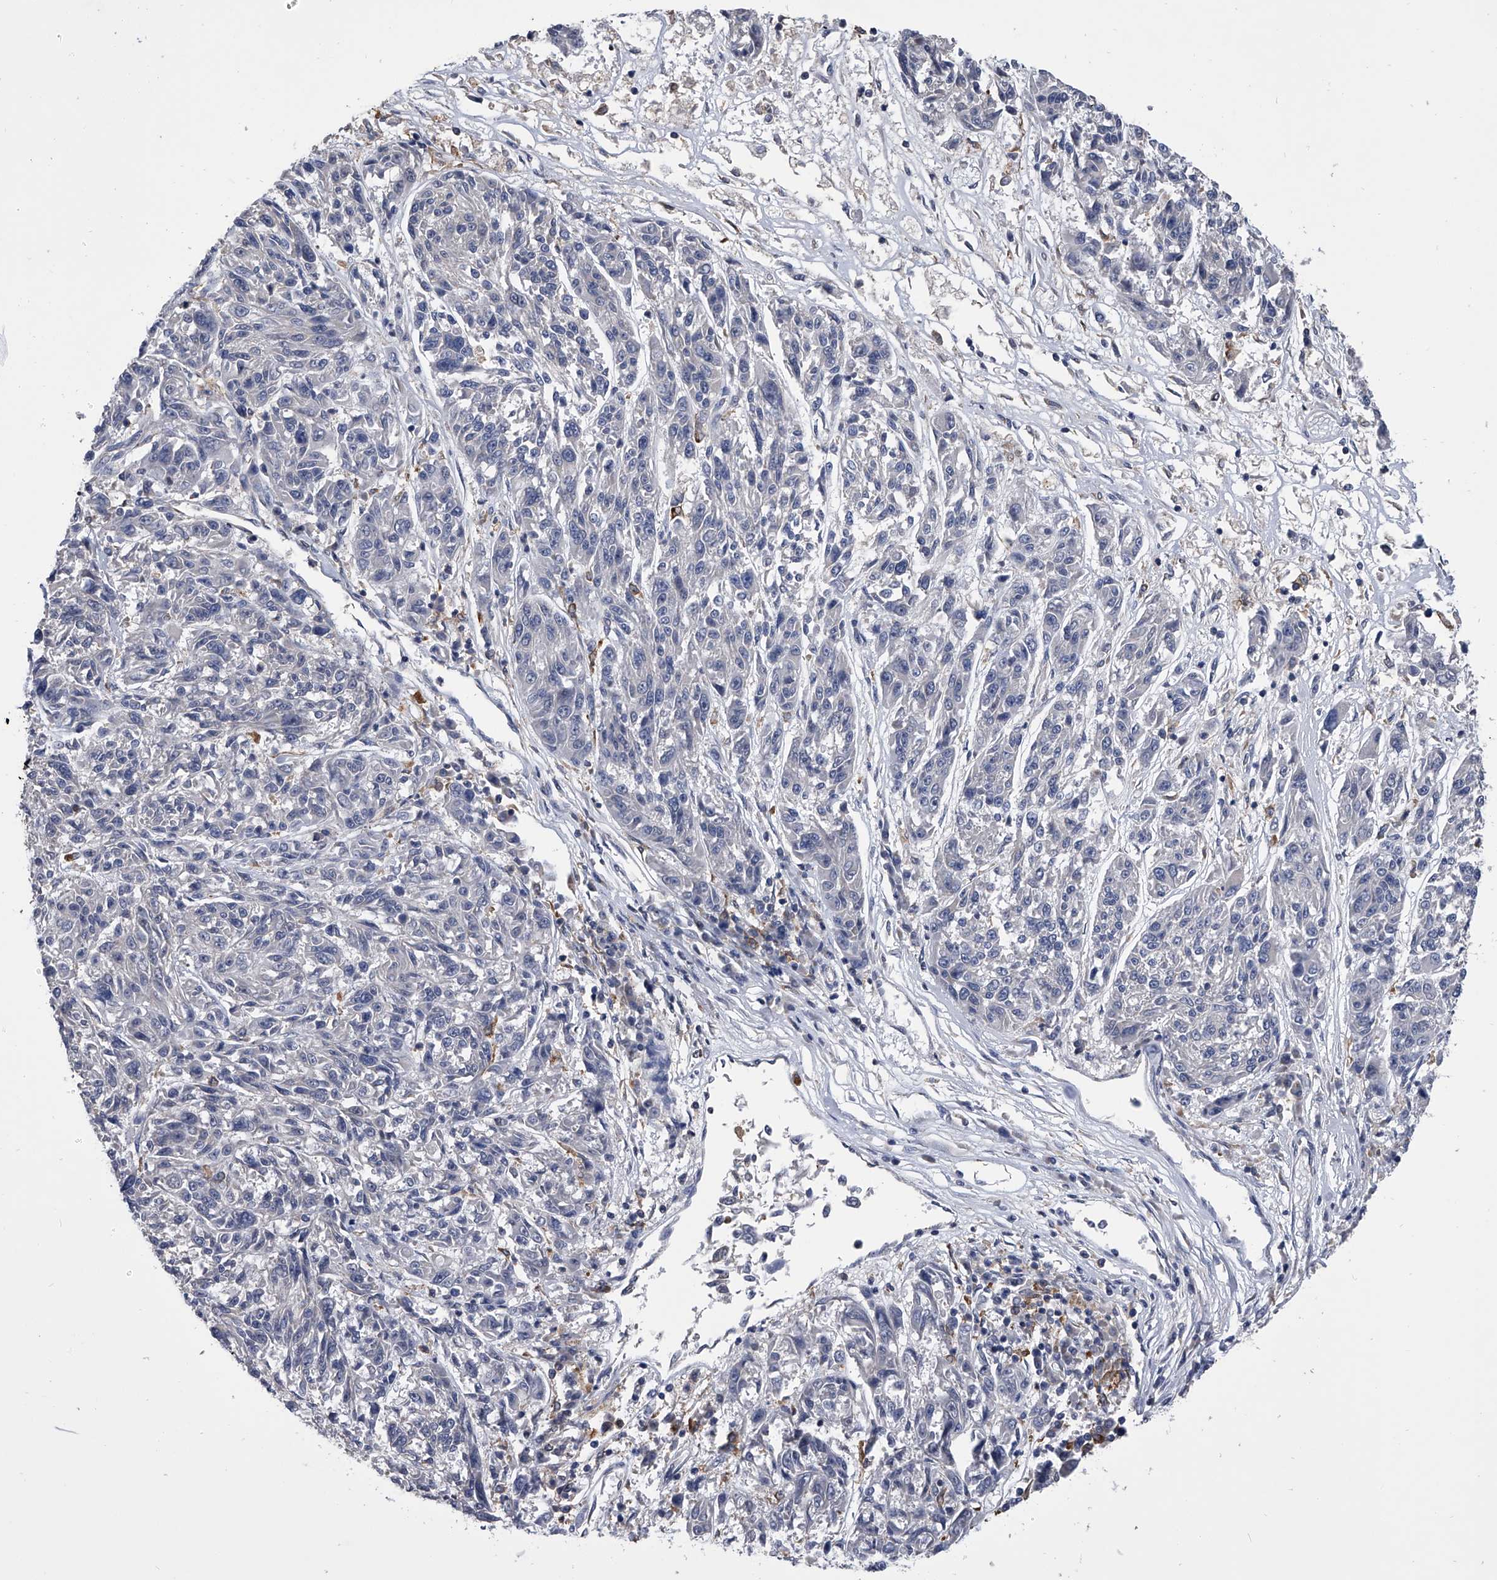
{"staining": {"intensity": "negative", "quantity": "none", "location": "none"}, "tissue": "melanoma", "cell_type": "Tumor cells", "image_type": "cancer", "snomed": [{"axis": "morphology", "description": "Malignant melanoma, NOS"}, {"axis": "topography", "description": "Skin"}], "caption": "This is an IHC histopathology image of human malignant melanoma. There is no staining in tumor cells.", "gene": "MAP4K3", "patient": {"sex": "male", "age": 53}}